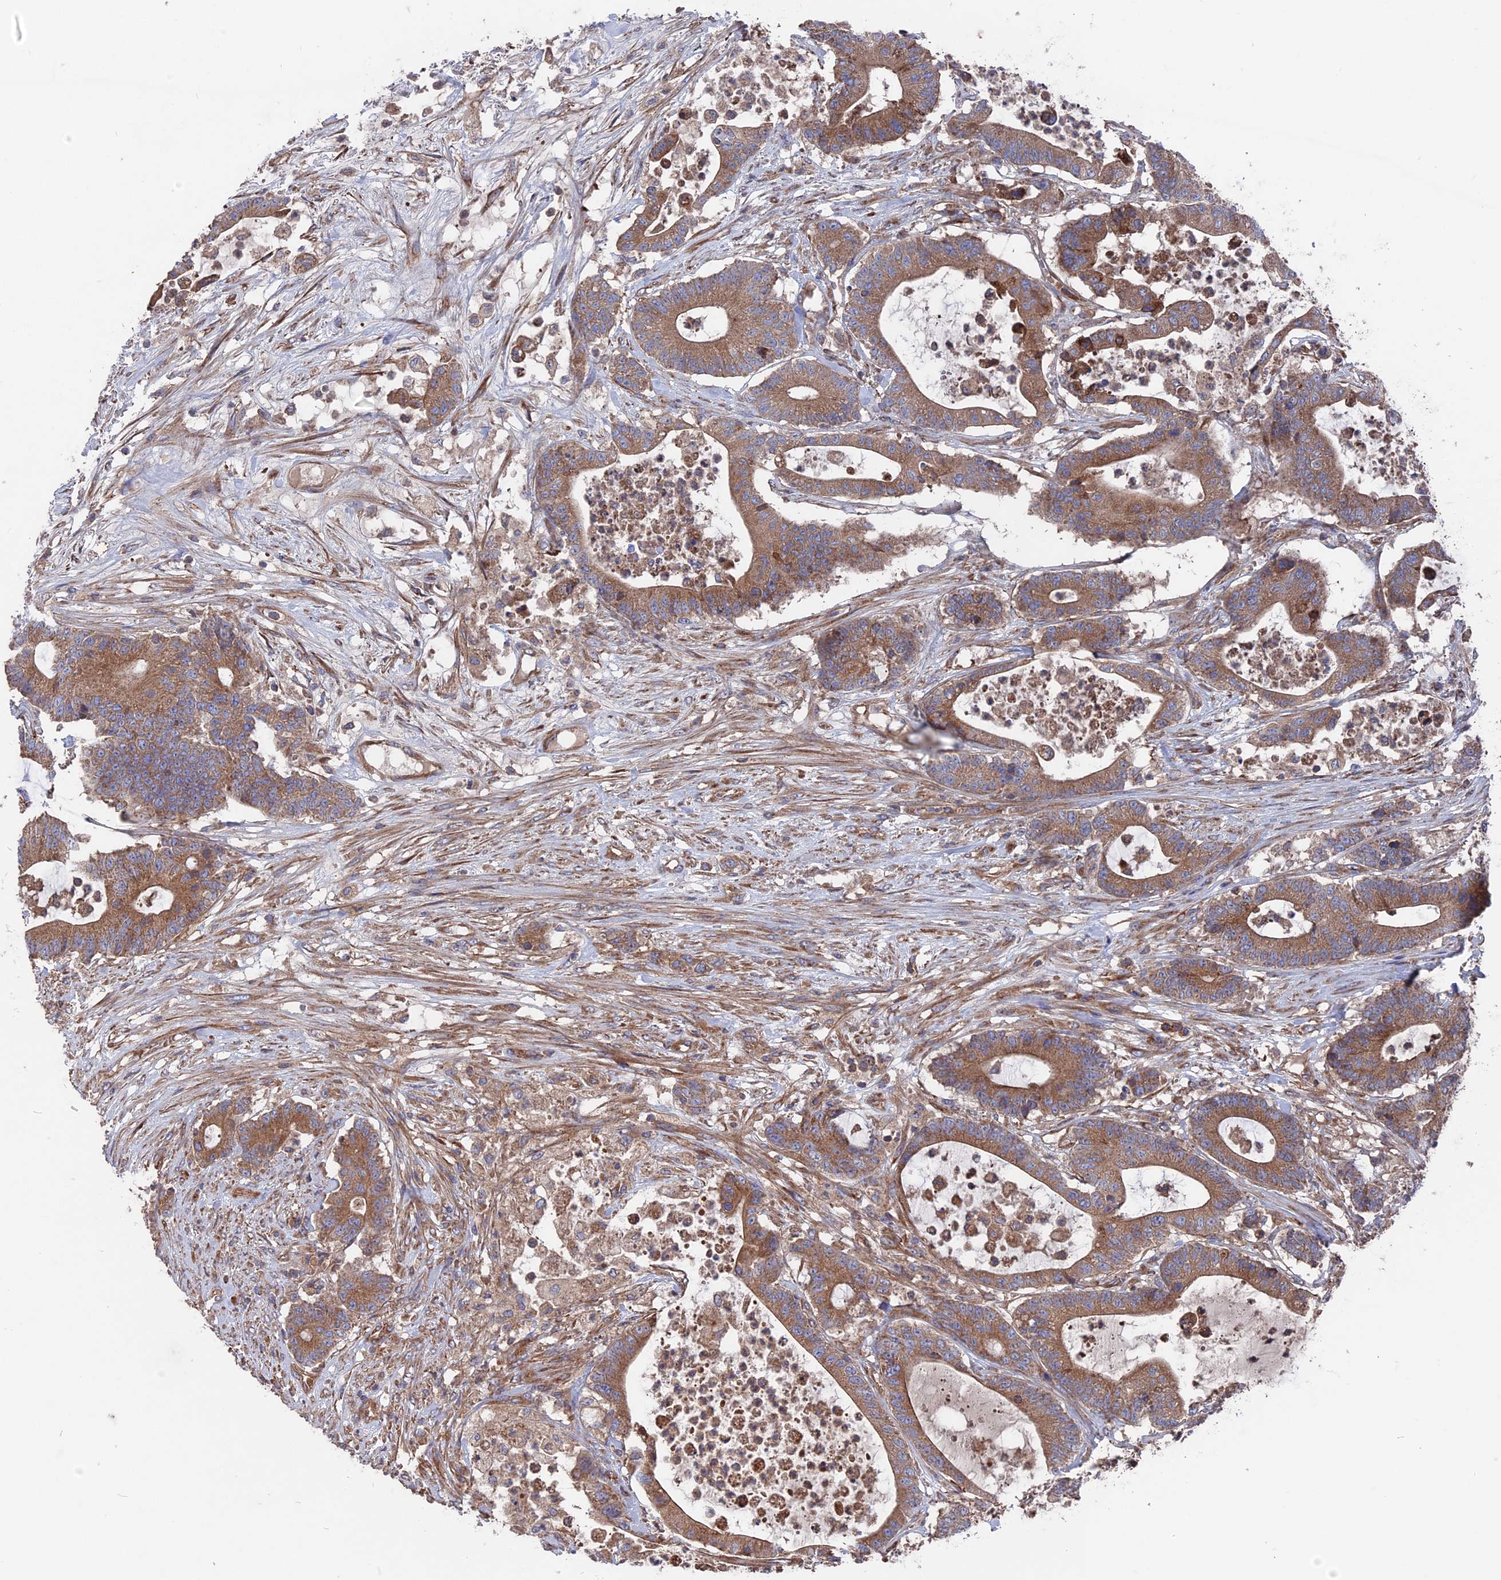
{"staining": {"intensity": "moderate", "quantity": ">75%", "location": "cytoplasmic/membranous"}, "tissue": "colorectal cancer", "cell_type": "Tumor cells", "image_type": "cancer", "snomed": [{"axis": "morphology", "description": "Adenocarcinoma, NOS"}, {"axis": "topography", "description": "Colon"}], "caption": "The image exhibits a brown stain indicating the presence of a protein in the cytoplasmic/membranous of tumor cells in colorectal cancer.", "gene": "TELO2", "patient": {"sex": "female", "age": 84}}